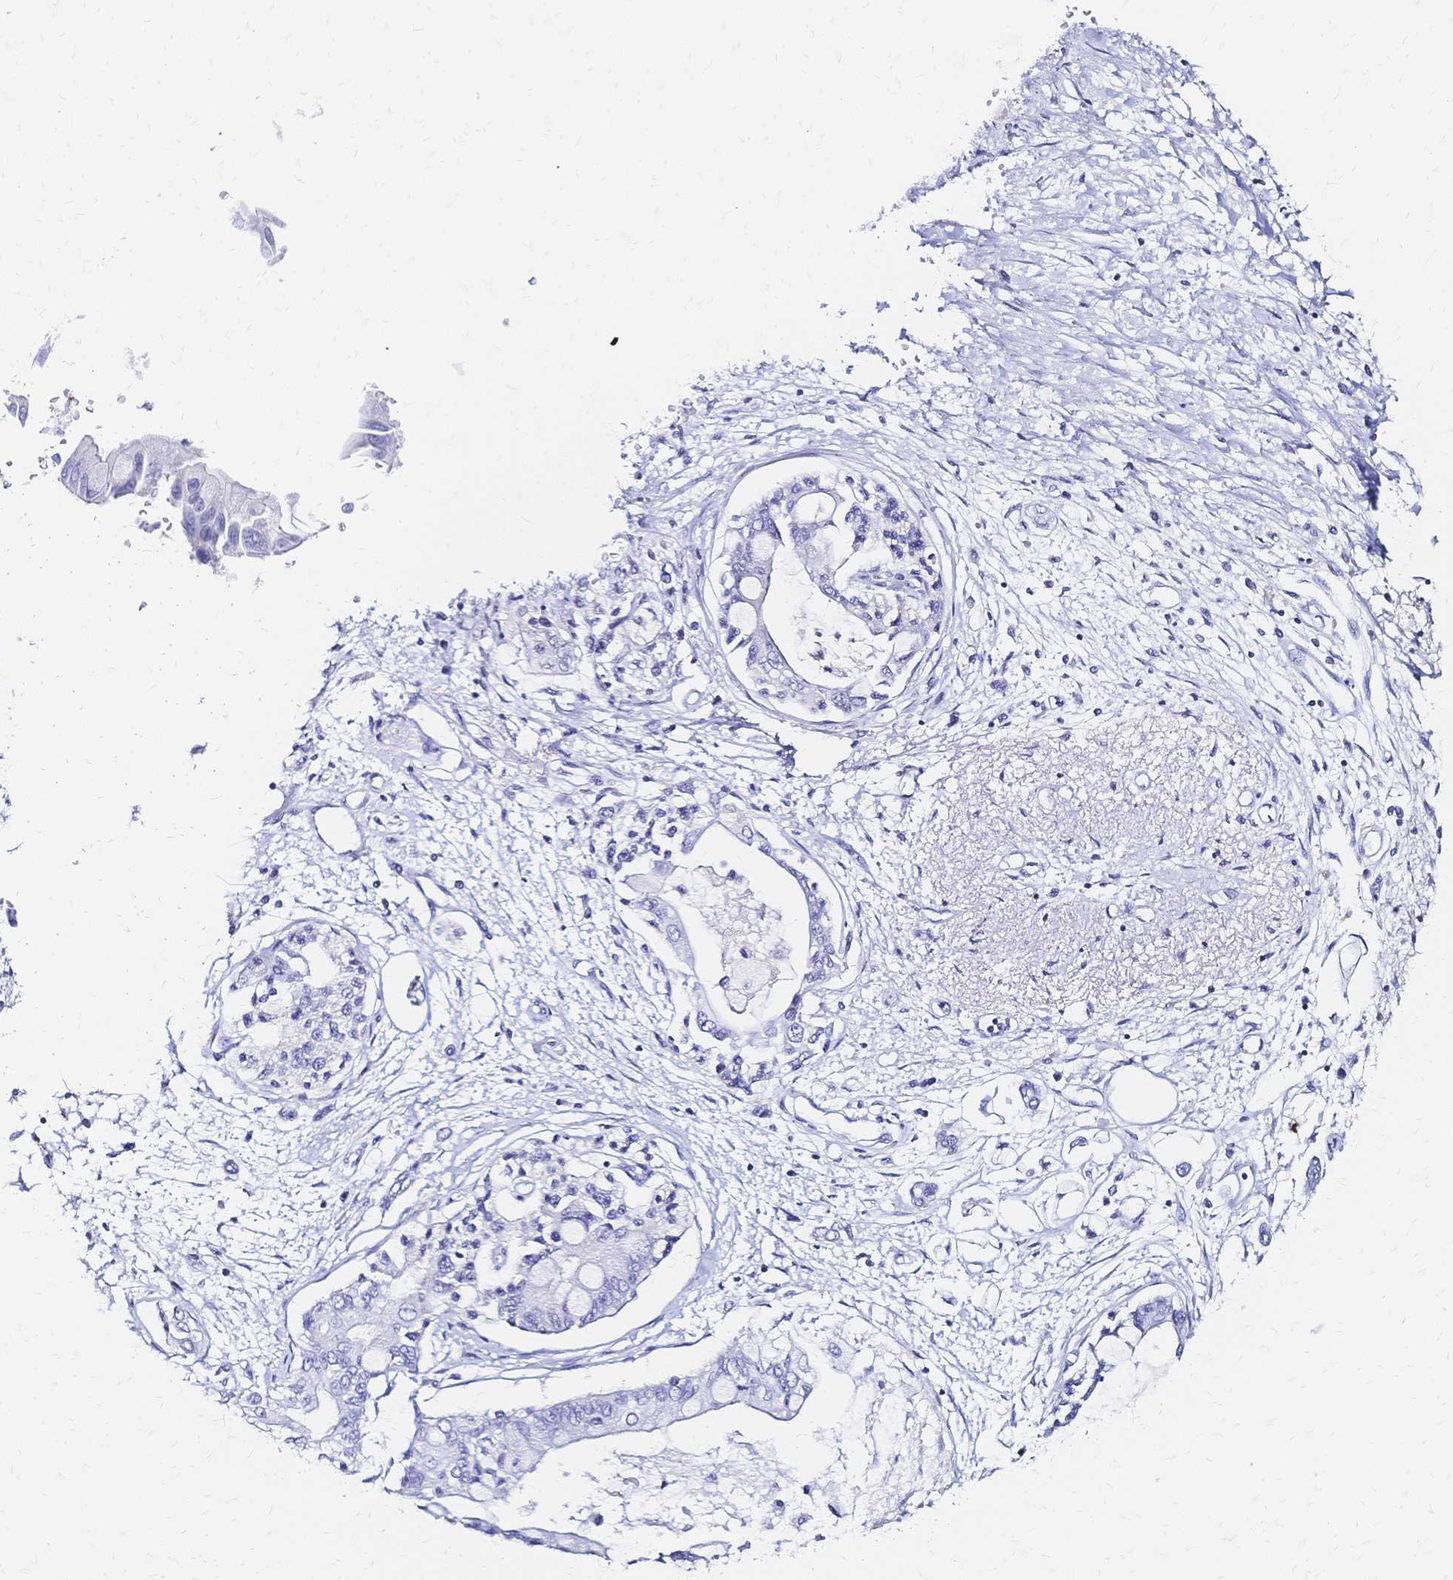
{"staining": {"intensity": "negative", "quantity": "none", "location": "none"}, "tissue": "pancreatic cancer", "cell_type": "Tumor cells", "image_type": "cancer", "snomed": [{"axis": "morphology", "description": "Adenocarcinoma, NOS"}, {"axis": "topography", "description": "Pancreas"}], "caption": "Immunohistochemical staining of pancreatic cancer demonstrates no significant staining in tumor cells.", "gene": "SLC5A1", "patient": {"sex": "female", "age": 77}}